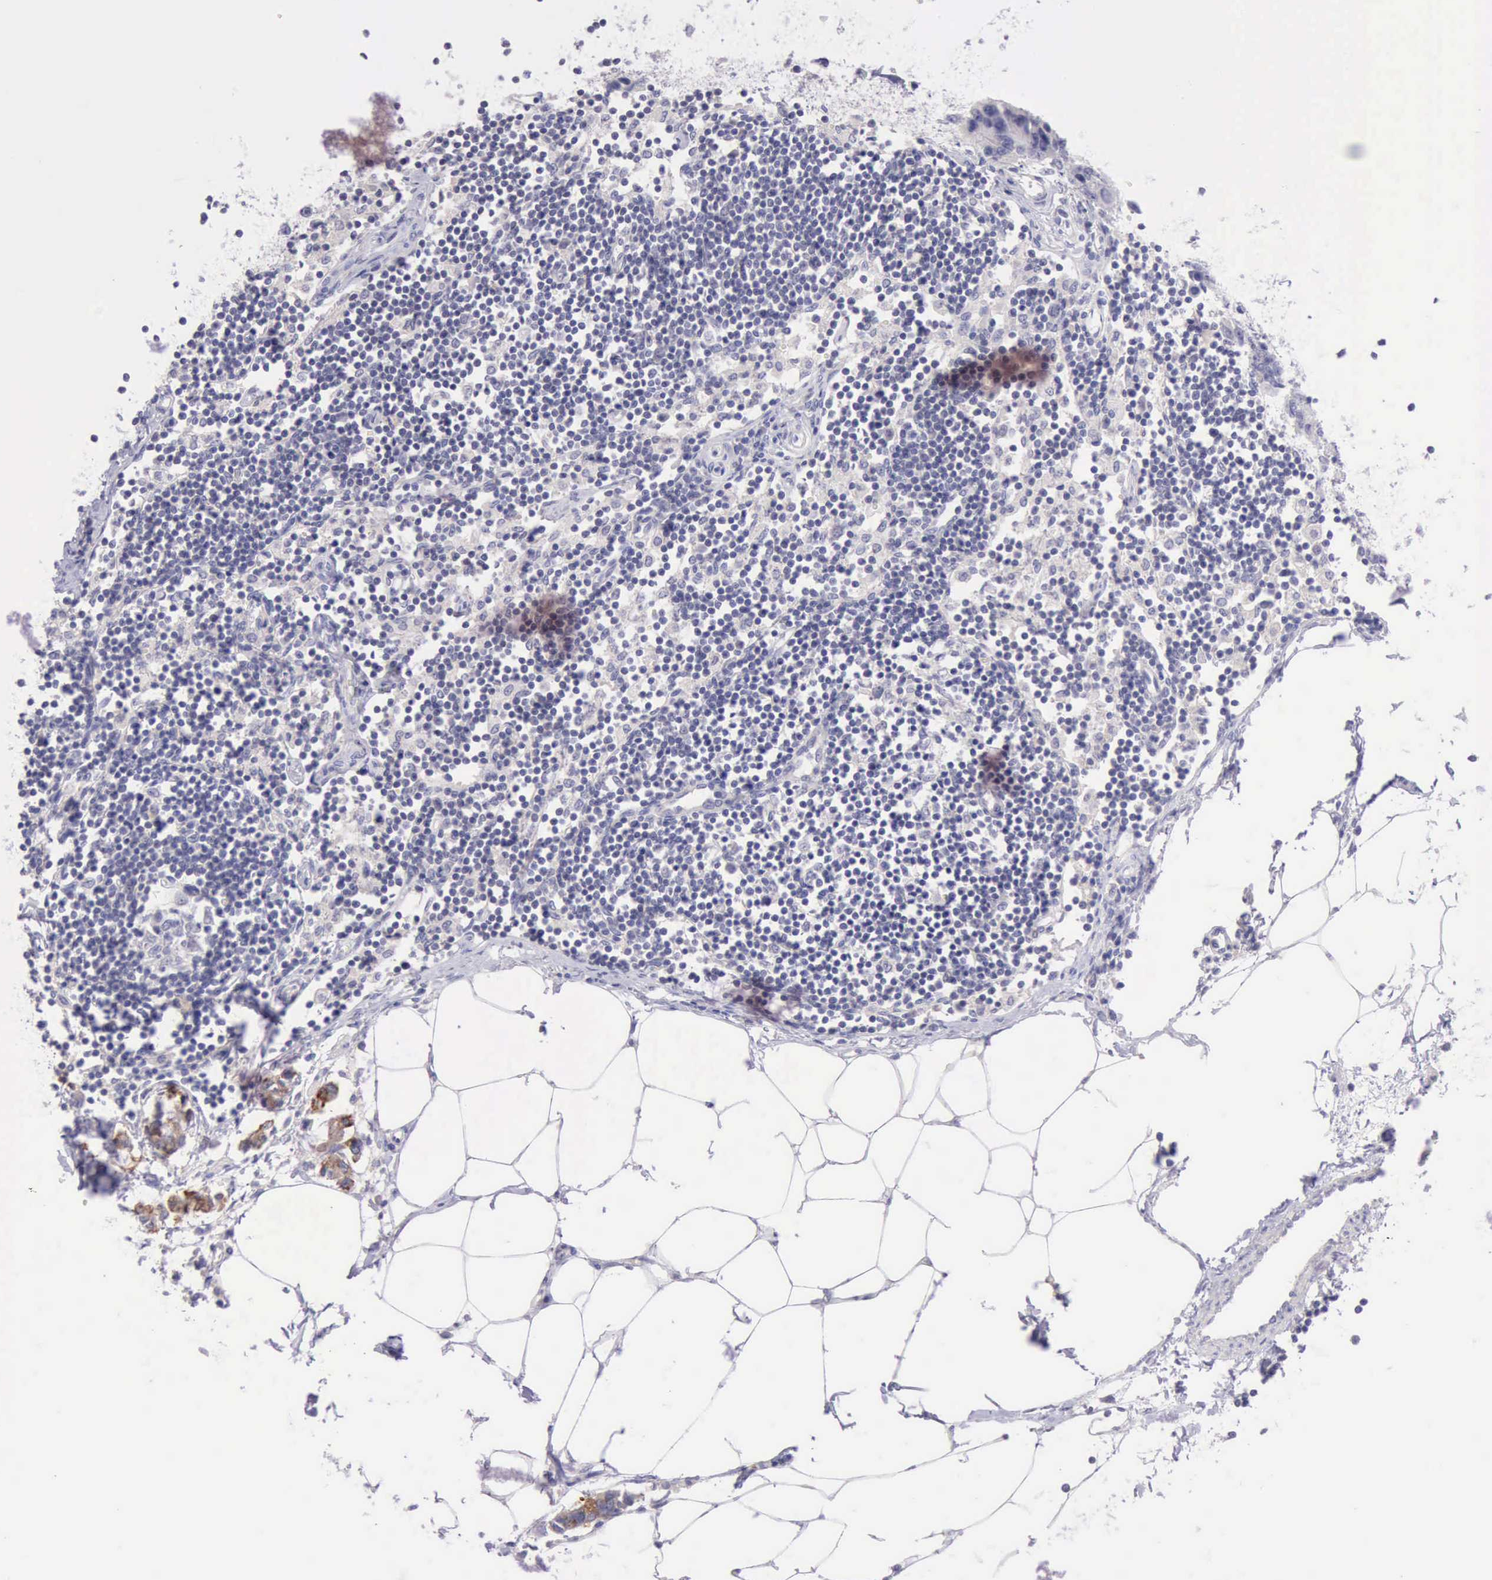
{"staining": {"intensity": "negative", "quantity": "none", "location": "none"}, "tissue": "colorectal cancer", "cell_type": "Tumor cells", "image_type": "cancer", "snomed": [{"axis": "morphology", "description": "Normal tissue, NOS"}, {"axis": "morphology", "description": "Adenocarcinoma, NOS"}, {"axis": "topography", "description": "Colon"}, {"axis": "topography", "description": "Peripheral nerve tissue"}], "caption": "Adenocarcinoma (colorectal) was stained to show a protein in brown. There is no significant staining in tumor cells.", "gene": "LRFN5", "patient": {"sex": "male", "age": 14}}